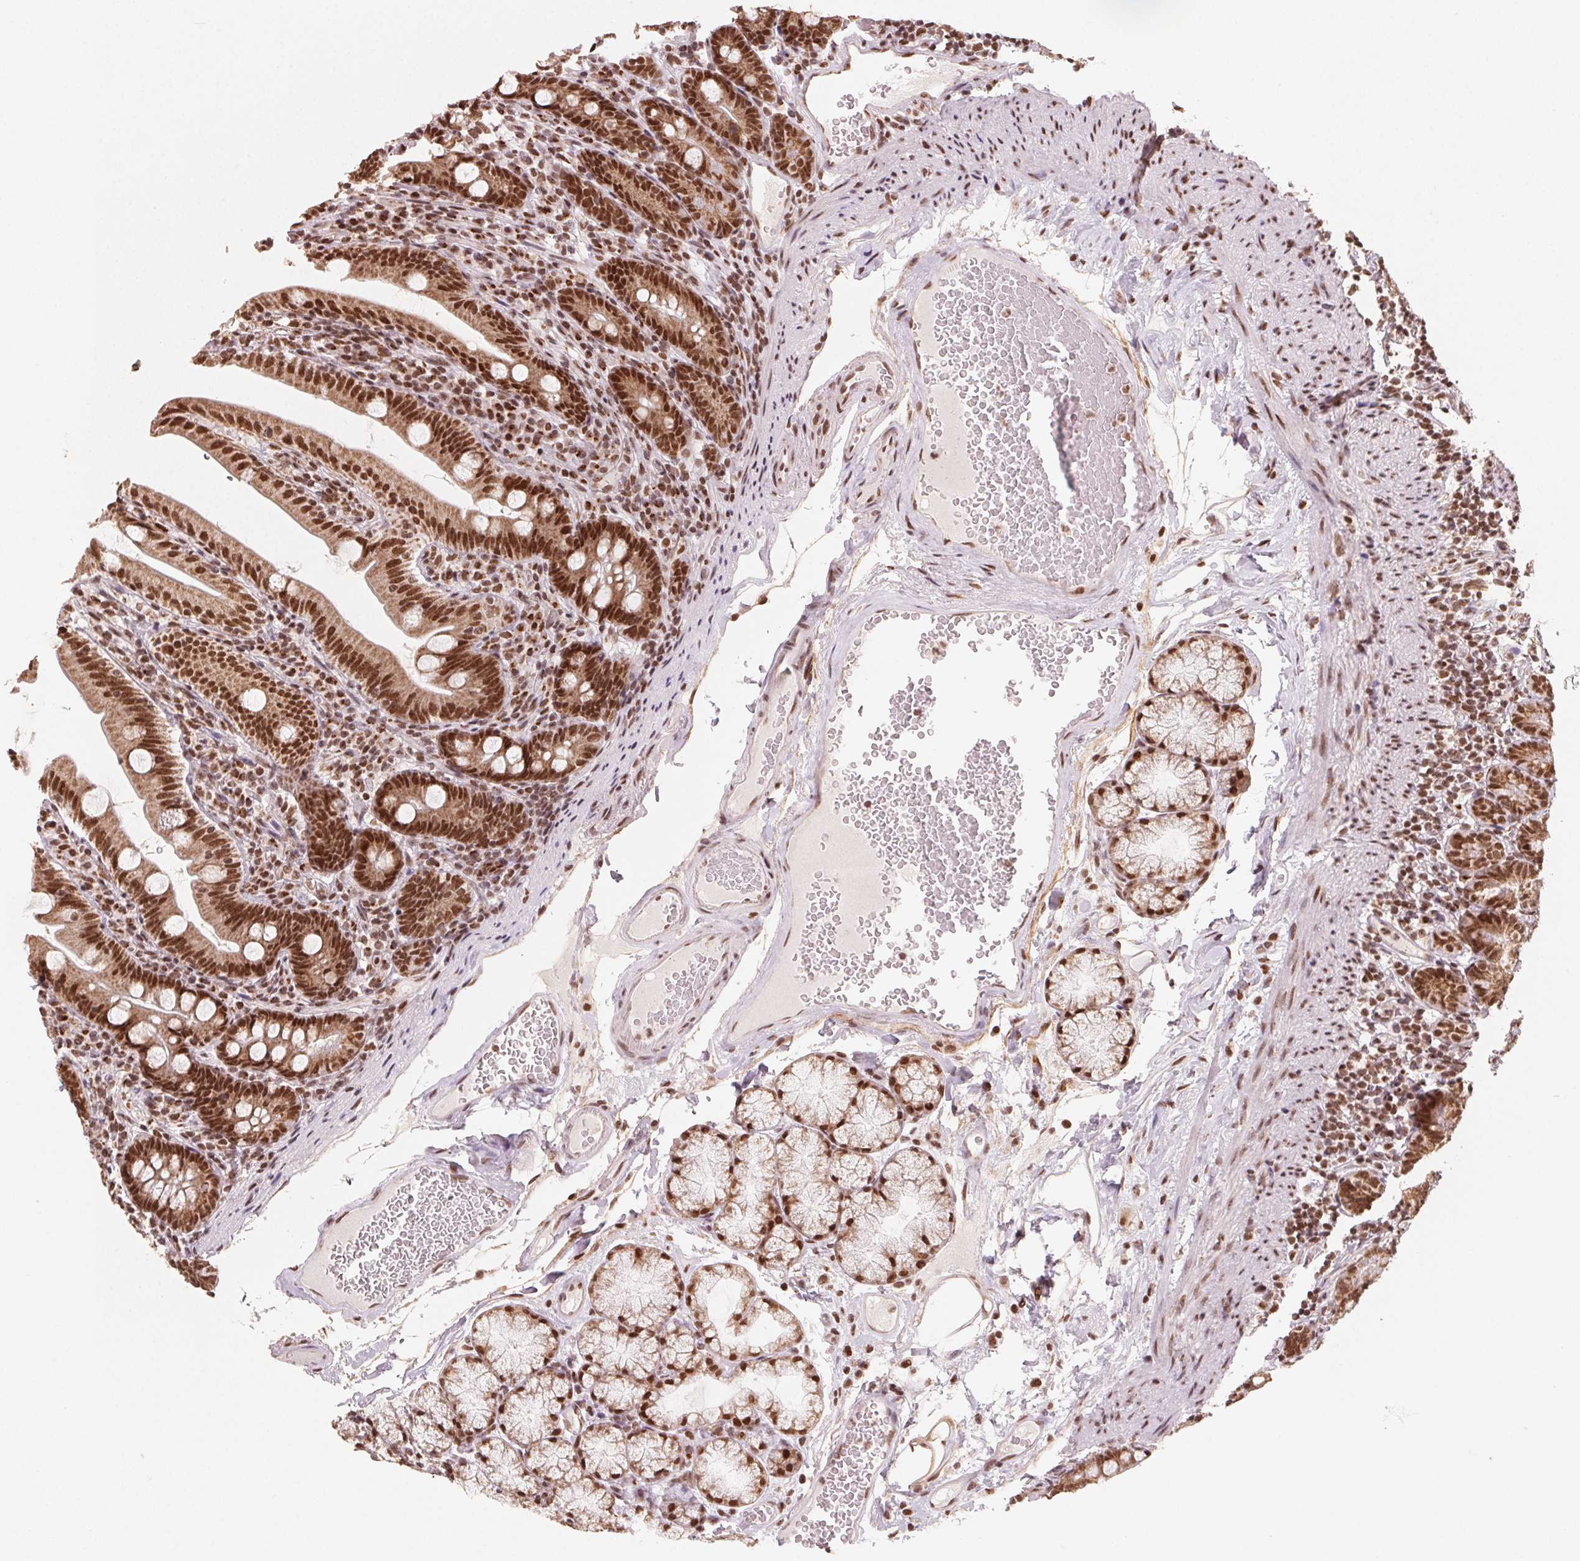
{"staining": {"intensity": "strong", "quantity": ">75%", "location": "nuclear"}, "tissue": "duodenum", "cell_type": "Glandular cells", "image_type": "normal", "snomed": [{"axis": "morphology", "description": "Normal tissue, NOS"}, {"axis": "topography", "description": "Duodenum"}], "caption": "Immunohistochemistry (IHC) (DAB) staining of unremarkable human duodenum displays strong nuclear protein positivity in about >75% of glandular cells.", "gene": "TOPORS", "patient": {"sex": "female", "age": 67}}